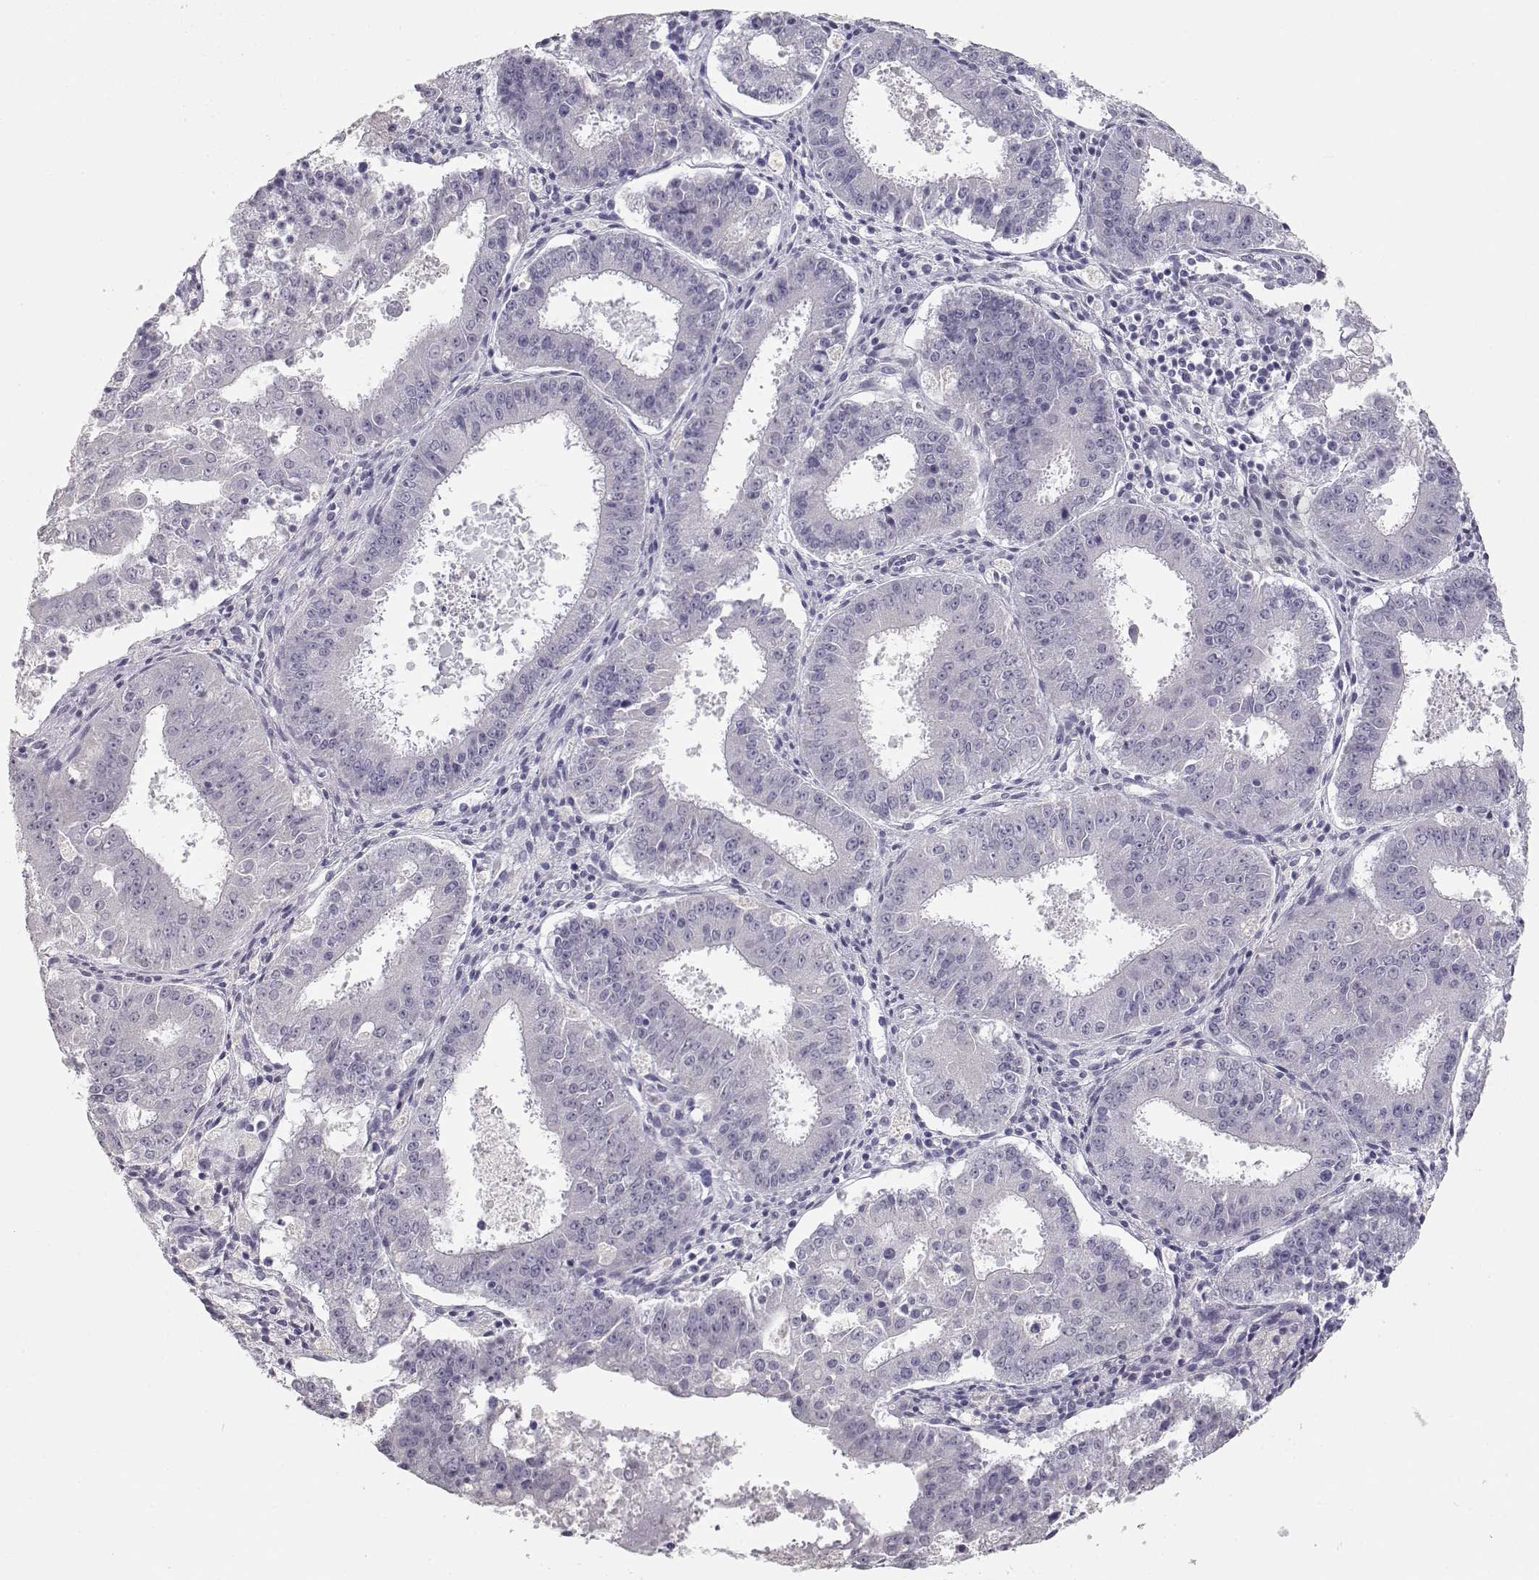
{"staining": {"intensity": "negative", "quantity": "none", "location": "none"}, "tissue": "ovarian cancer", "cell_type": "Tumor cells", "image_type": "cancer", "snomed": [{"axis": "morphology", "description": "Carcinoma, endometroid"}, {"axis": "topography", "description": "Ovary"}], "caption": "Immunohistochemistry (IHC) image of neoplastic tissue: ovarian endometroid carcinoma stained with DAB (3,3'-diaminobenzidine) shows no significant protein staining in tumor cells.", "gene": "TKTL1", "patient": {"sex": "female", "age": 42}}